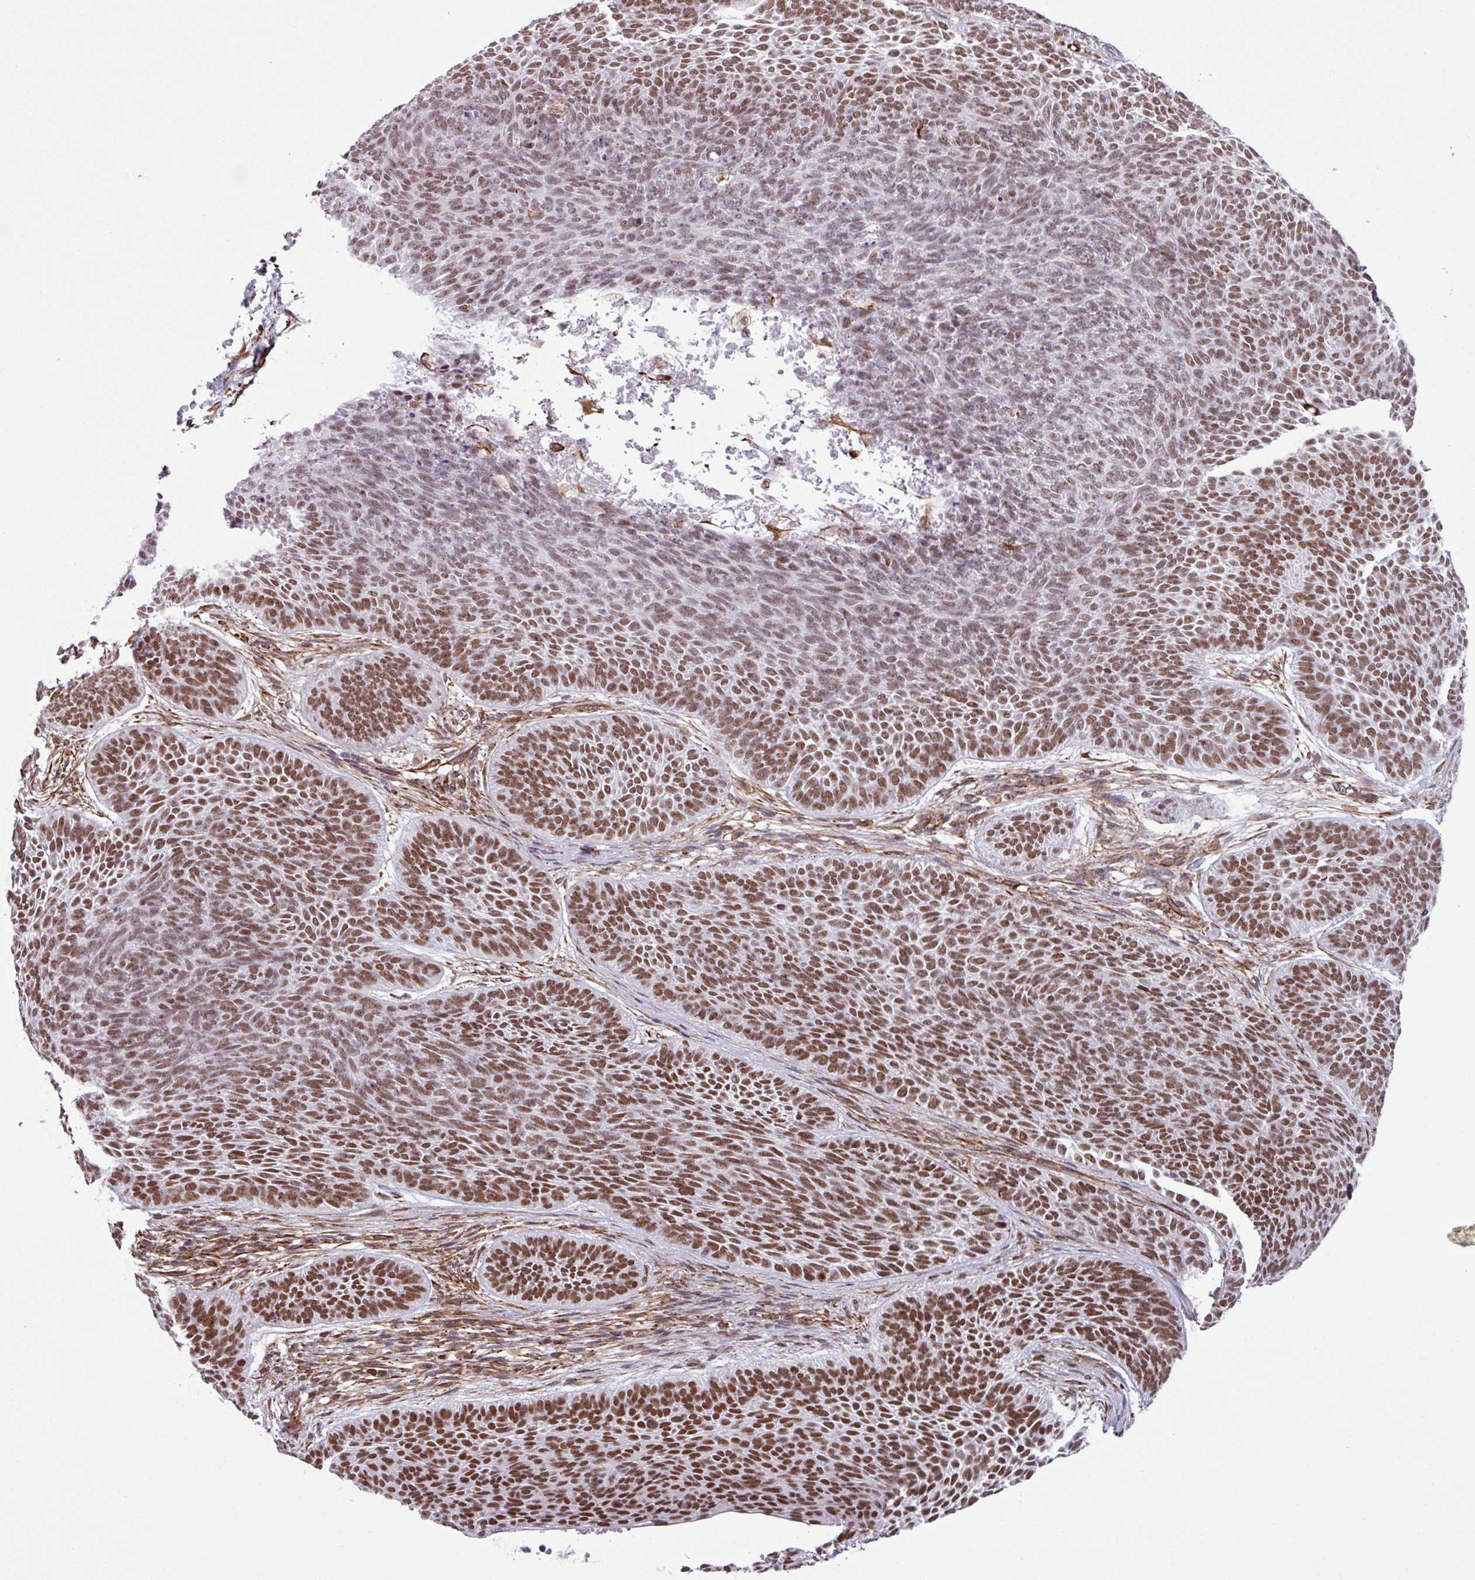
{"staining": {"intensity": "moderate", "quantity": ">75%", "location": "nuclear"}, "tissue": "skin cancer", "cell_type": "Tumor cells", "image_type": "cancer", "snomed": [{"axis": "morphology", "description": "Basal cell carcinoma"}, {"axis": "topography", "description": "Skin"}], "caption": "Immunohistochemical staining of skin cancer reveals medium levels of moderate nuclear protein staining in about >75% of tumor cells. The staining was performed using DAB (3,3'-diaminobenzidine) to visualize the protein expression in brown, while the nuclei were stained in blue with hematoxylin (Magnification: 20x).", "gene": "CHD3", "patient": {"sex": "male", "age": 85}}